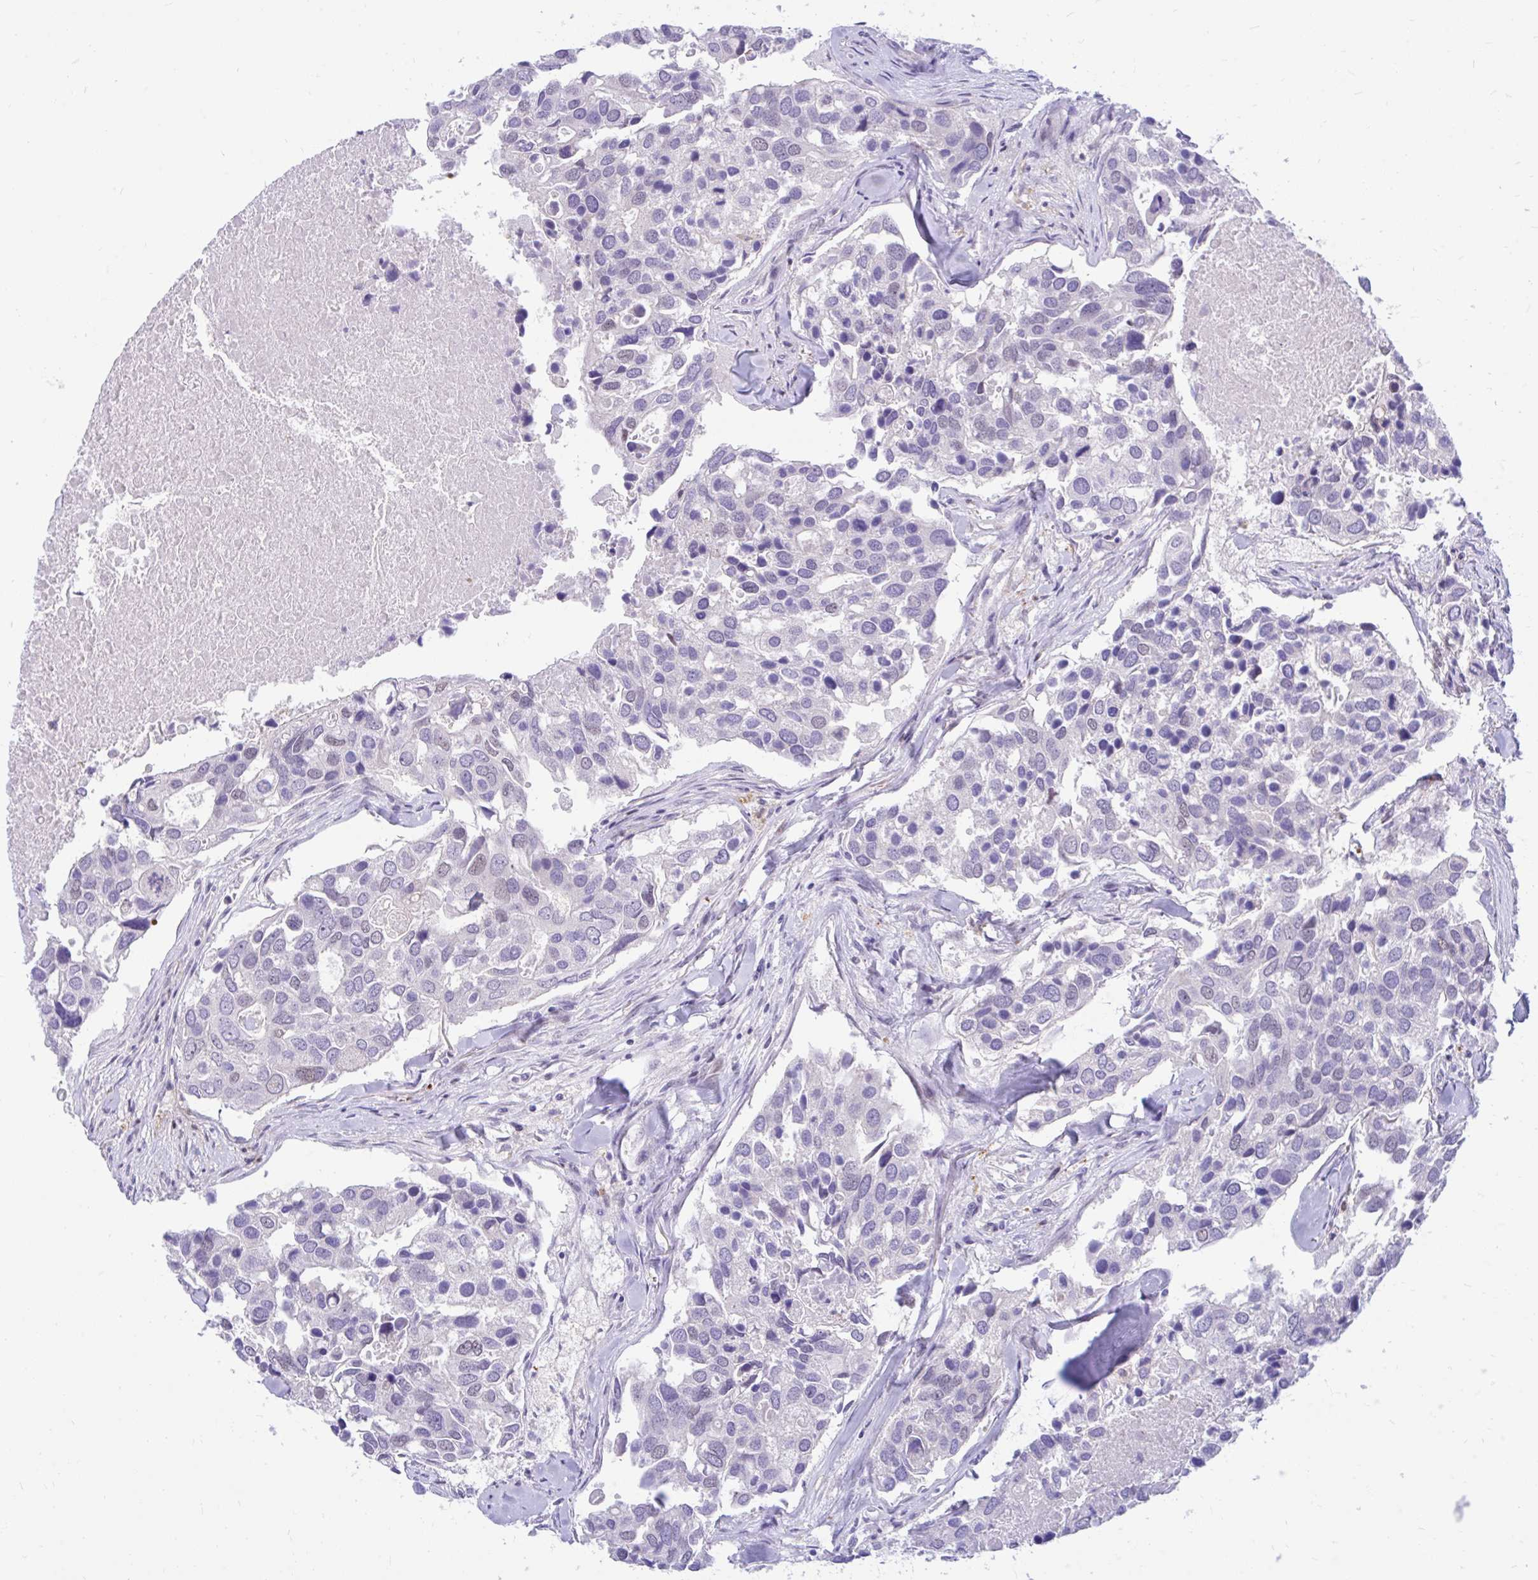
{"staining": {"intensity": "weak", "quantity": "<25%", "location": "nuclear"}, "tissue": "breast cancer", "cell_type": "Tumor cells", "image_type": "cancer", "snomed": [{"axis": "morphology", "description": "Duct carcinoma"}, {"axis": "topography", "description": "Breast"}], "caption": "Micrograph shows no protein expression in tumor cells of intraductal carcinoma (breast) tissue.", "gene": "GLB1L2", "patient": {"sex": "female", "age": 83}}